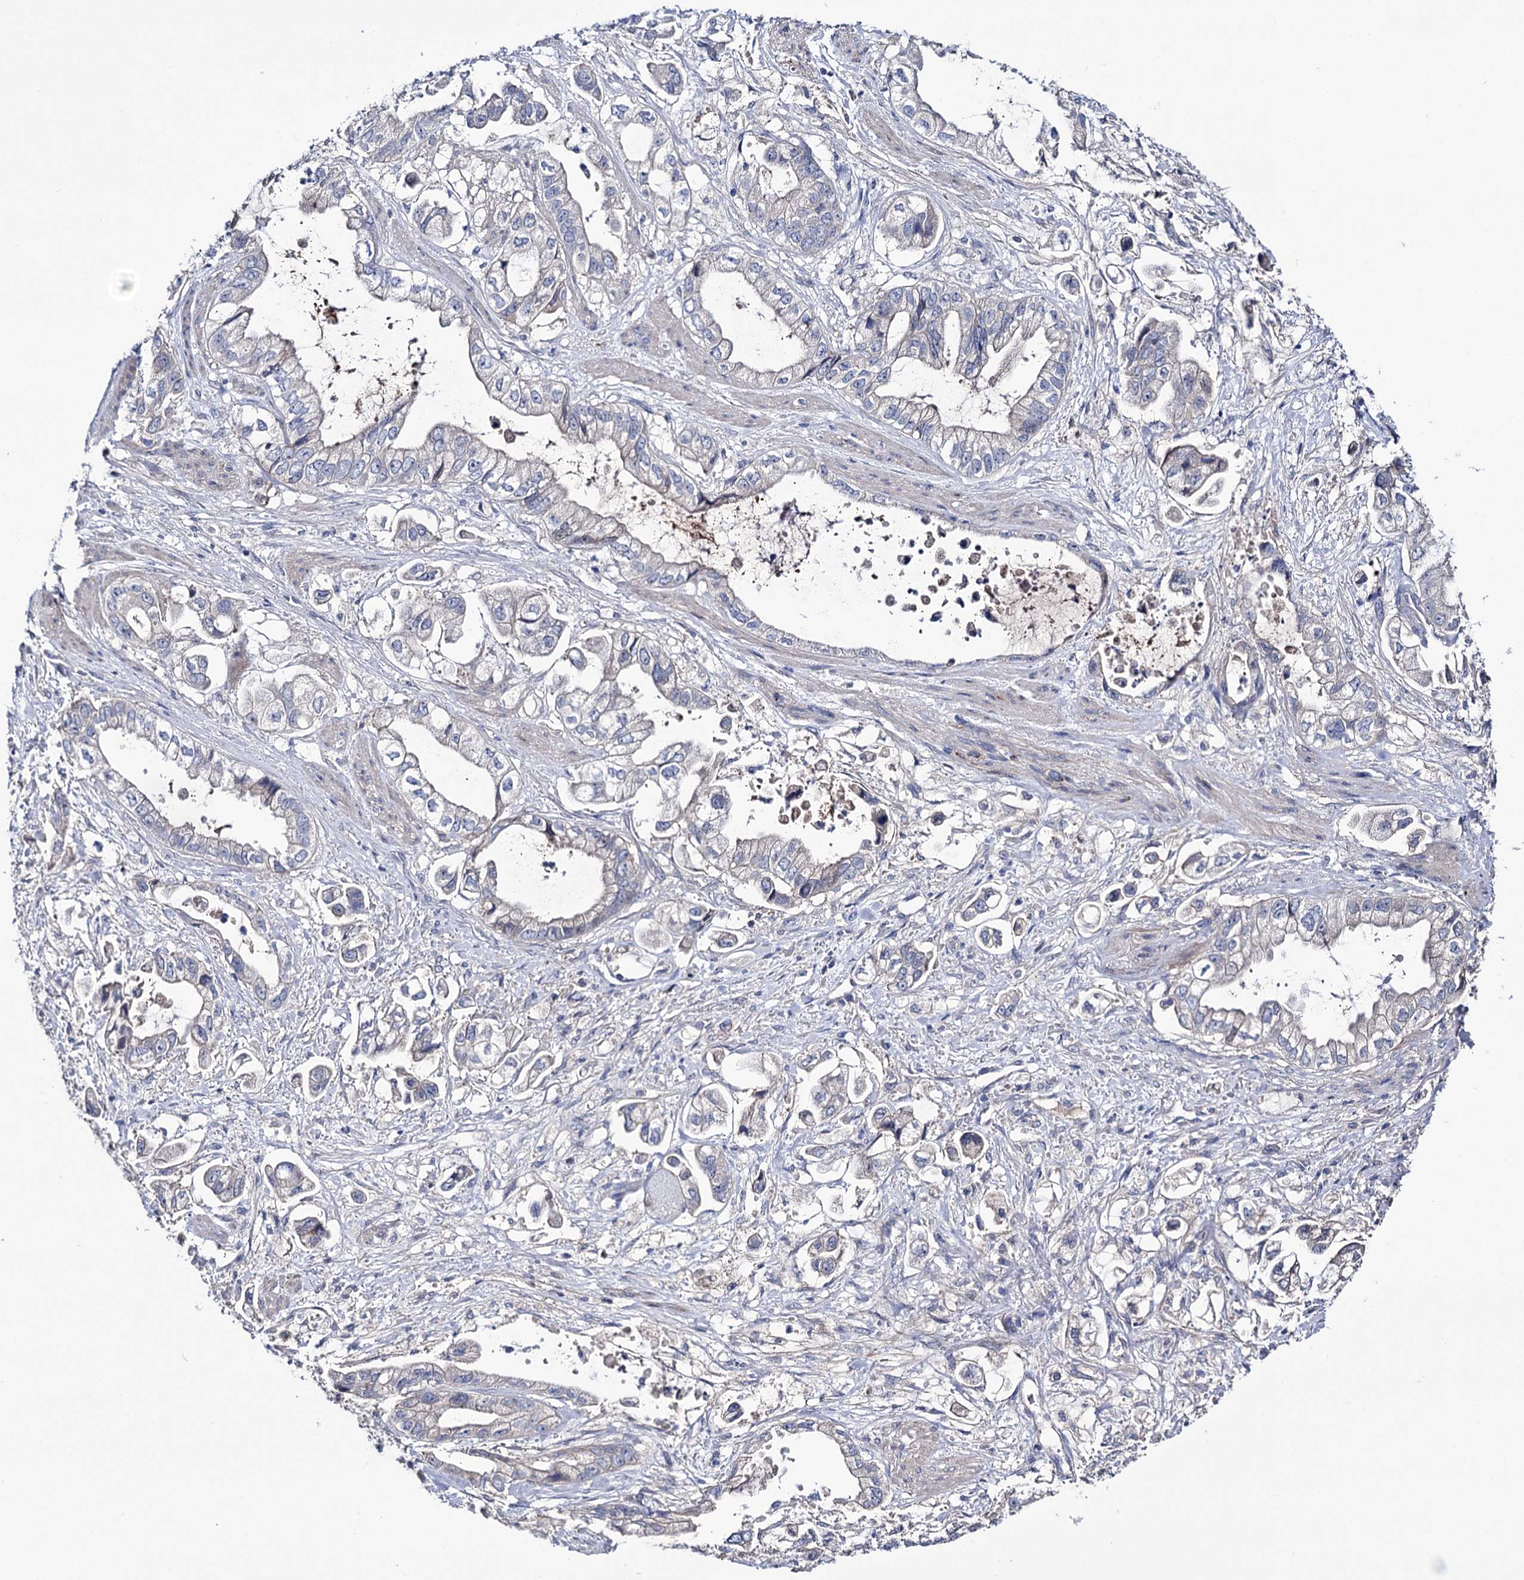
{"staining": {"intensity": "negative", "quantity": "none", "location": "none"}, "tissue": "stomach cancer", "cell_type": "Tumor cells", "image_type": "cancer", "snomed": [{"axis": "morphology", "description": "Adenocarcinoma, NOS"}, {"axis": "topography", "description": "Stomach"}], "caption": "This is an IHC photomicrograph of human stomach cancer. There is no staining in tumor cells.", "gene": "PPP1R32", "patient": {"sex": "male", "age": 62}}